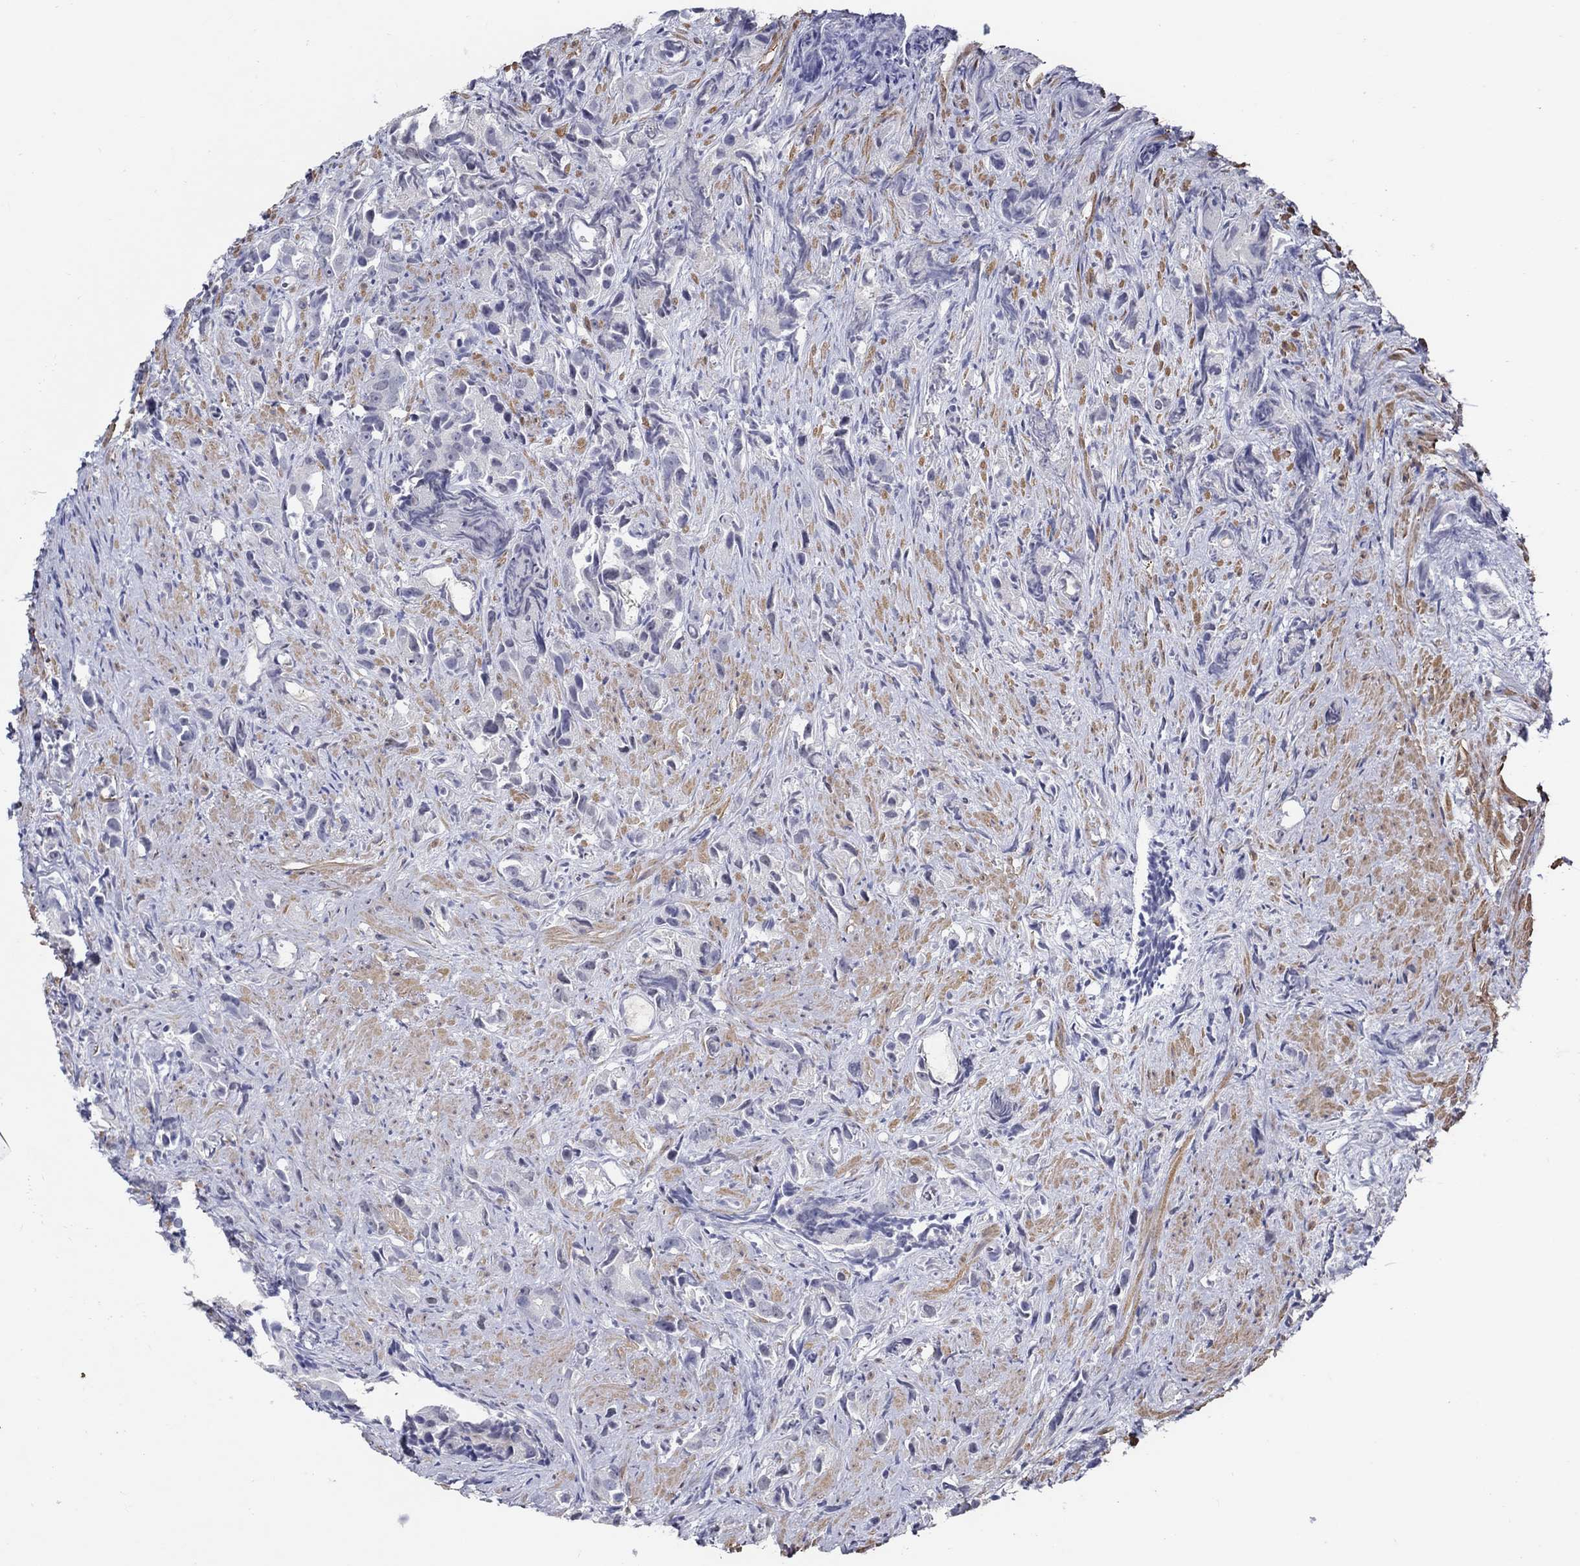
{"staining": {"intensity": "negative", "quantity": "none", "location": "none"}, "tissue": "prostate cancer", "cell_type": "Tumor cells", "image_type": "cancer", "snomed": [{"axis": "morphology", "description": "Adenocarcinoma, High grade"}, {"axis": "topography", "description": "Prostate"}], "caption": "There is no significant positivity in tumor cells of prostate high-grade adenocarcinoma.", "gene": "USP29", "patient": {"sex": "male", "age": 90}}